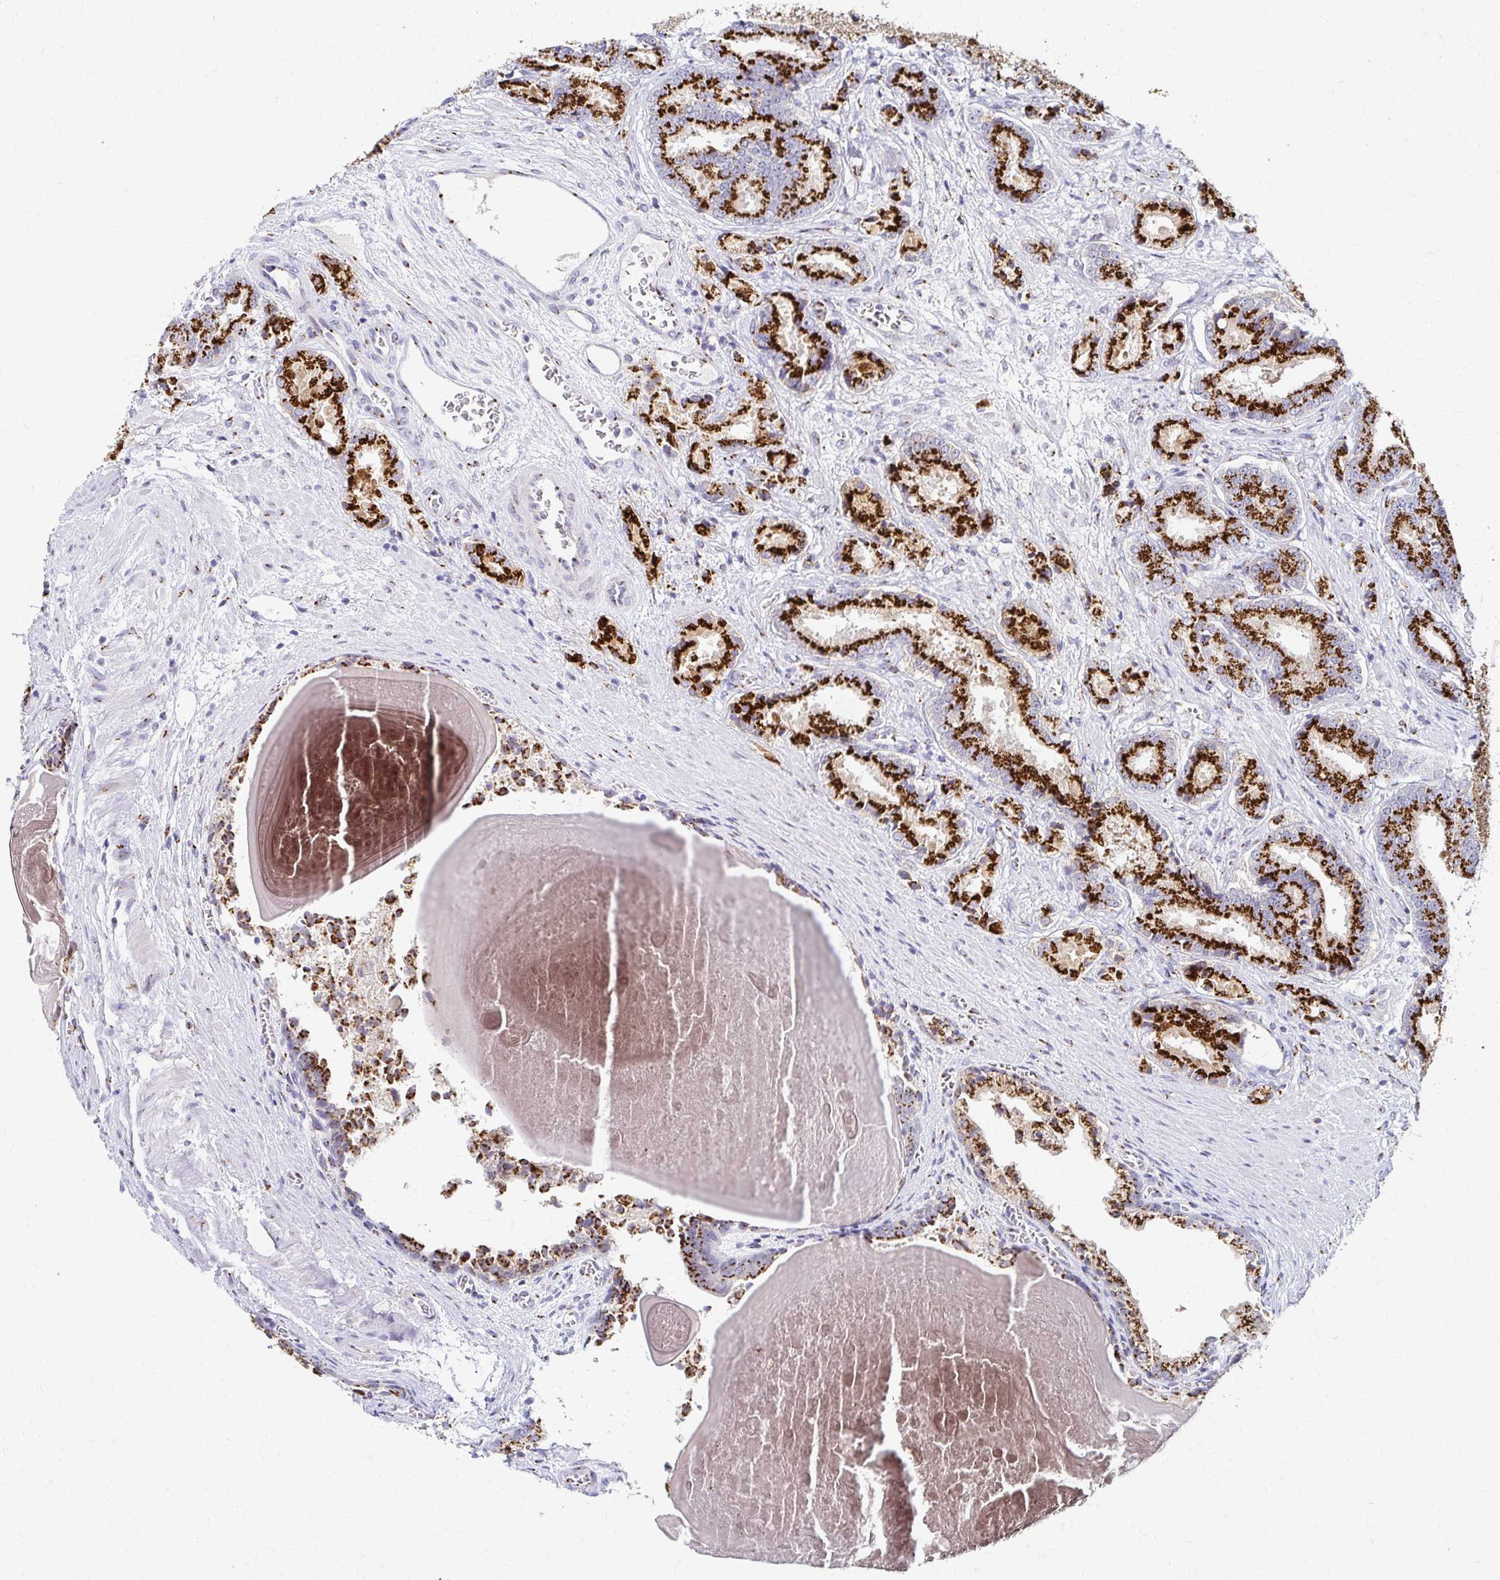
{"staining": {"intensity": "strong", "quantity": ">75%", "location": "cytoplasmic/membranous"}, "tissue": "prostate cancer", "cell_type": "Tumor cells", "image_type": "cancer", "snomed": [{"axis": "morphology", "description": "Adenocarcinoma, High grade"}, {"axis": "topography", "description": "Prostate and seminal vesicle, NOS"}], "caption": "Tumor cells show high levels of strong cytoplasmic/membranous staining in about >75% of cells in human high-grade adenocarcinoma (prostate). (DAB = brown stain, brightfield microscopy at high magnification).", "gene": "TM9SF1", "patient": {"sex": "male", "age": 61}}